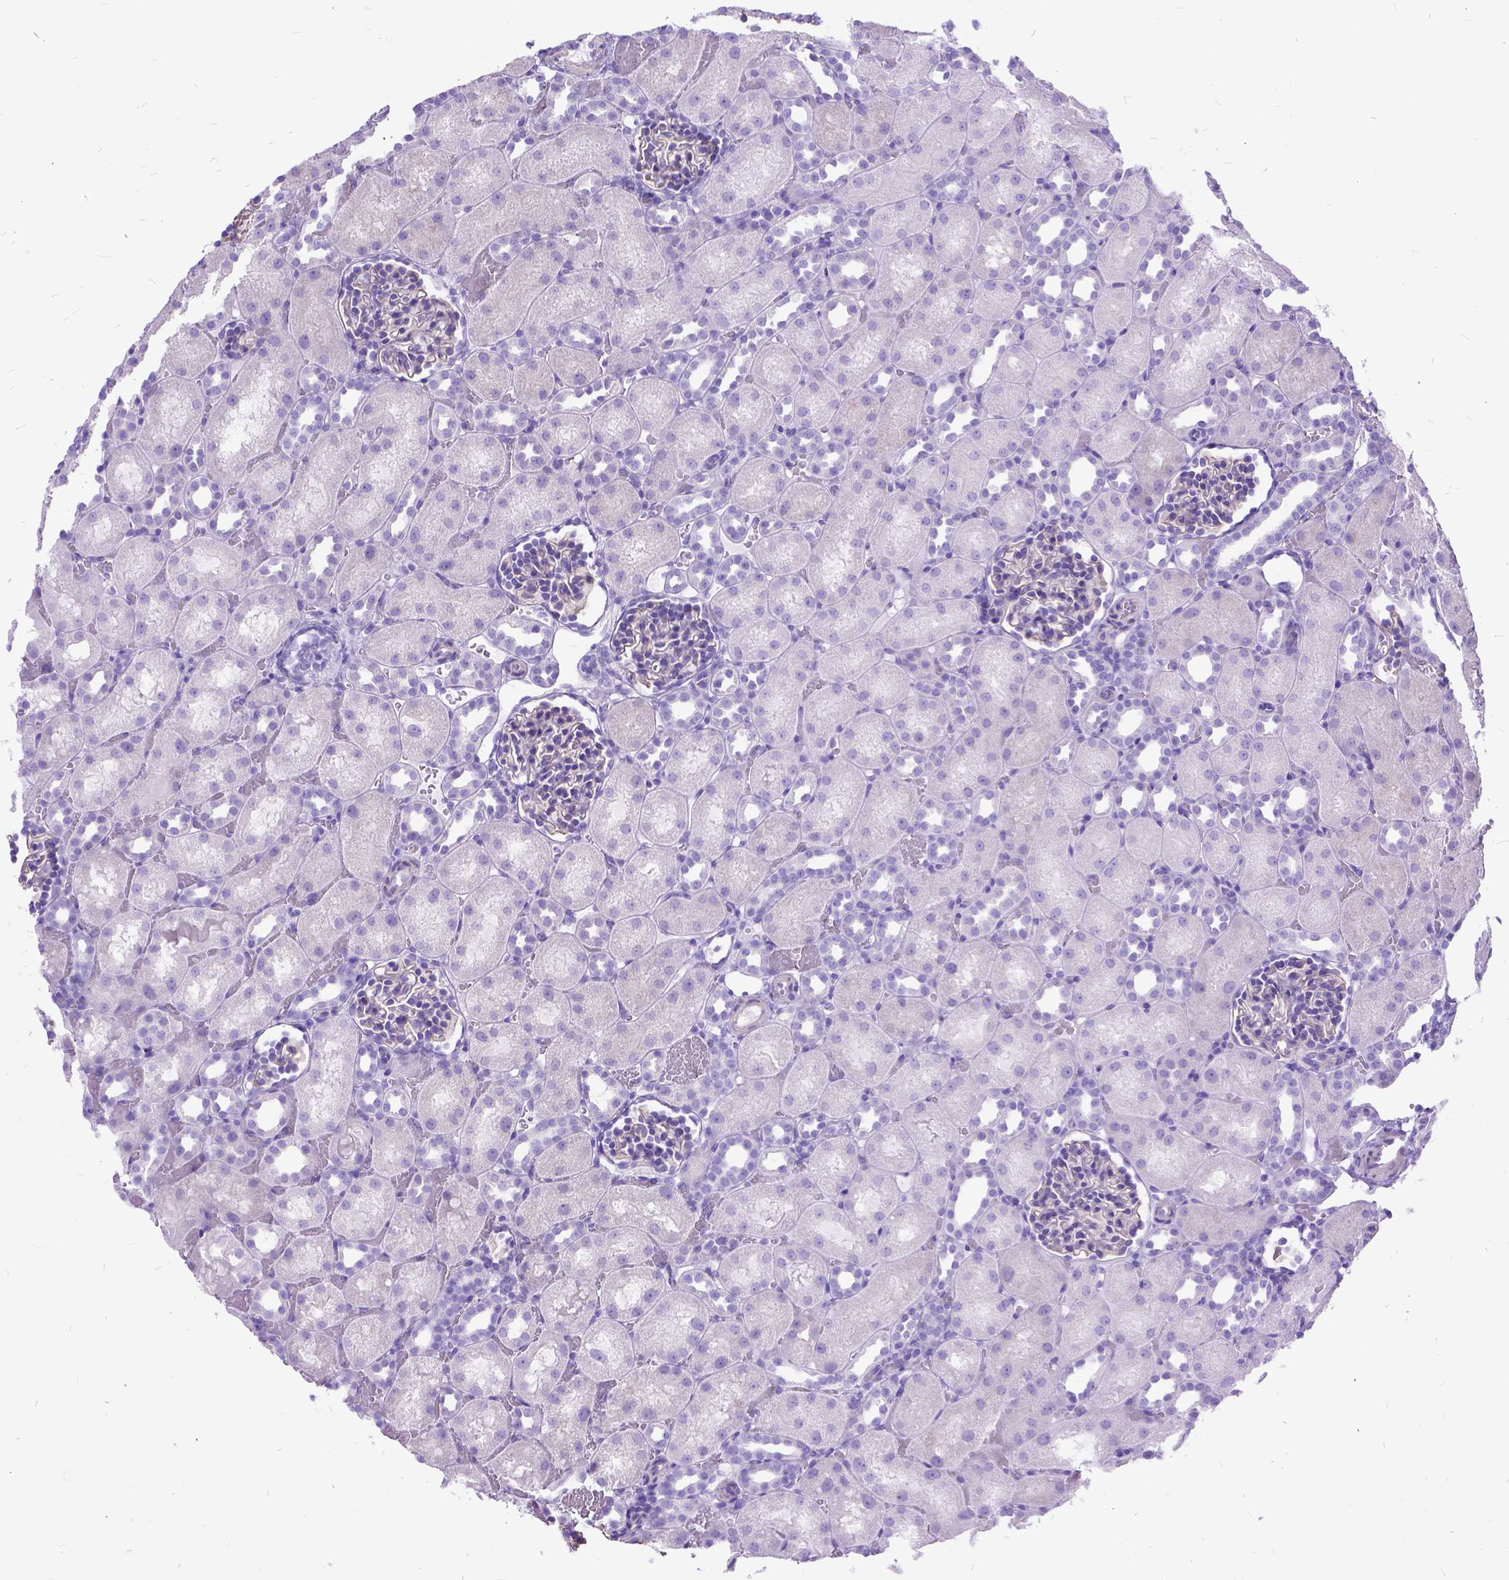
{"staining": {"intensity": "negative", "quantity": "none", "location": "none"}, "tissue": "kidney", "cell_type": "Cells in glomeruli", "image_type": "normal", "snomed": [{"axis": "morphology", "description": "Normal tissue, NOS"}, {"axis": "topography", "description": "Kidney"}], "caption": "This is a micrograph of immunohistochemistry (IHC) staining of benign kidney, which shows no staining in cells in glomeruli. (DAB (3,3'-diaminobenzidine) IHC with hematoxylin counter stain).", "gene": "ARL9", "patient": {"sex": "male", "age": 1}}